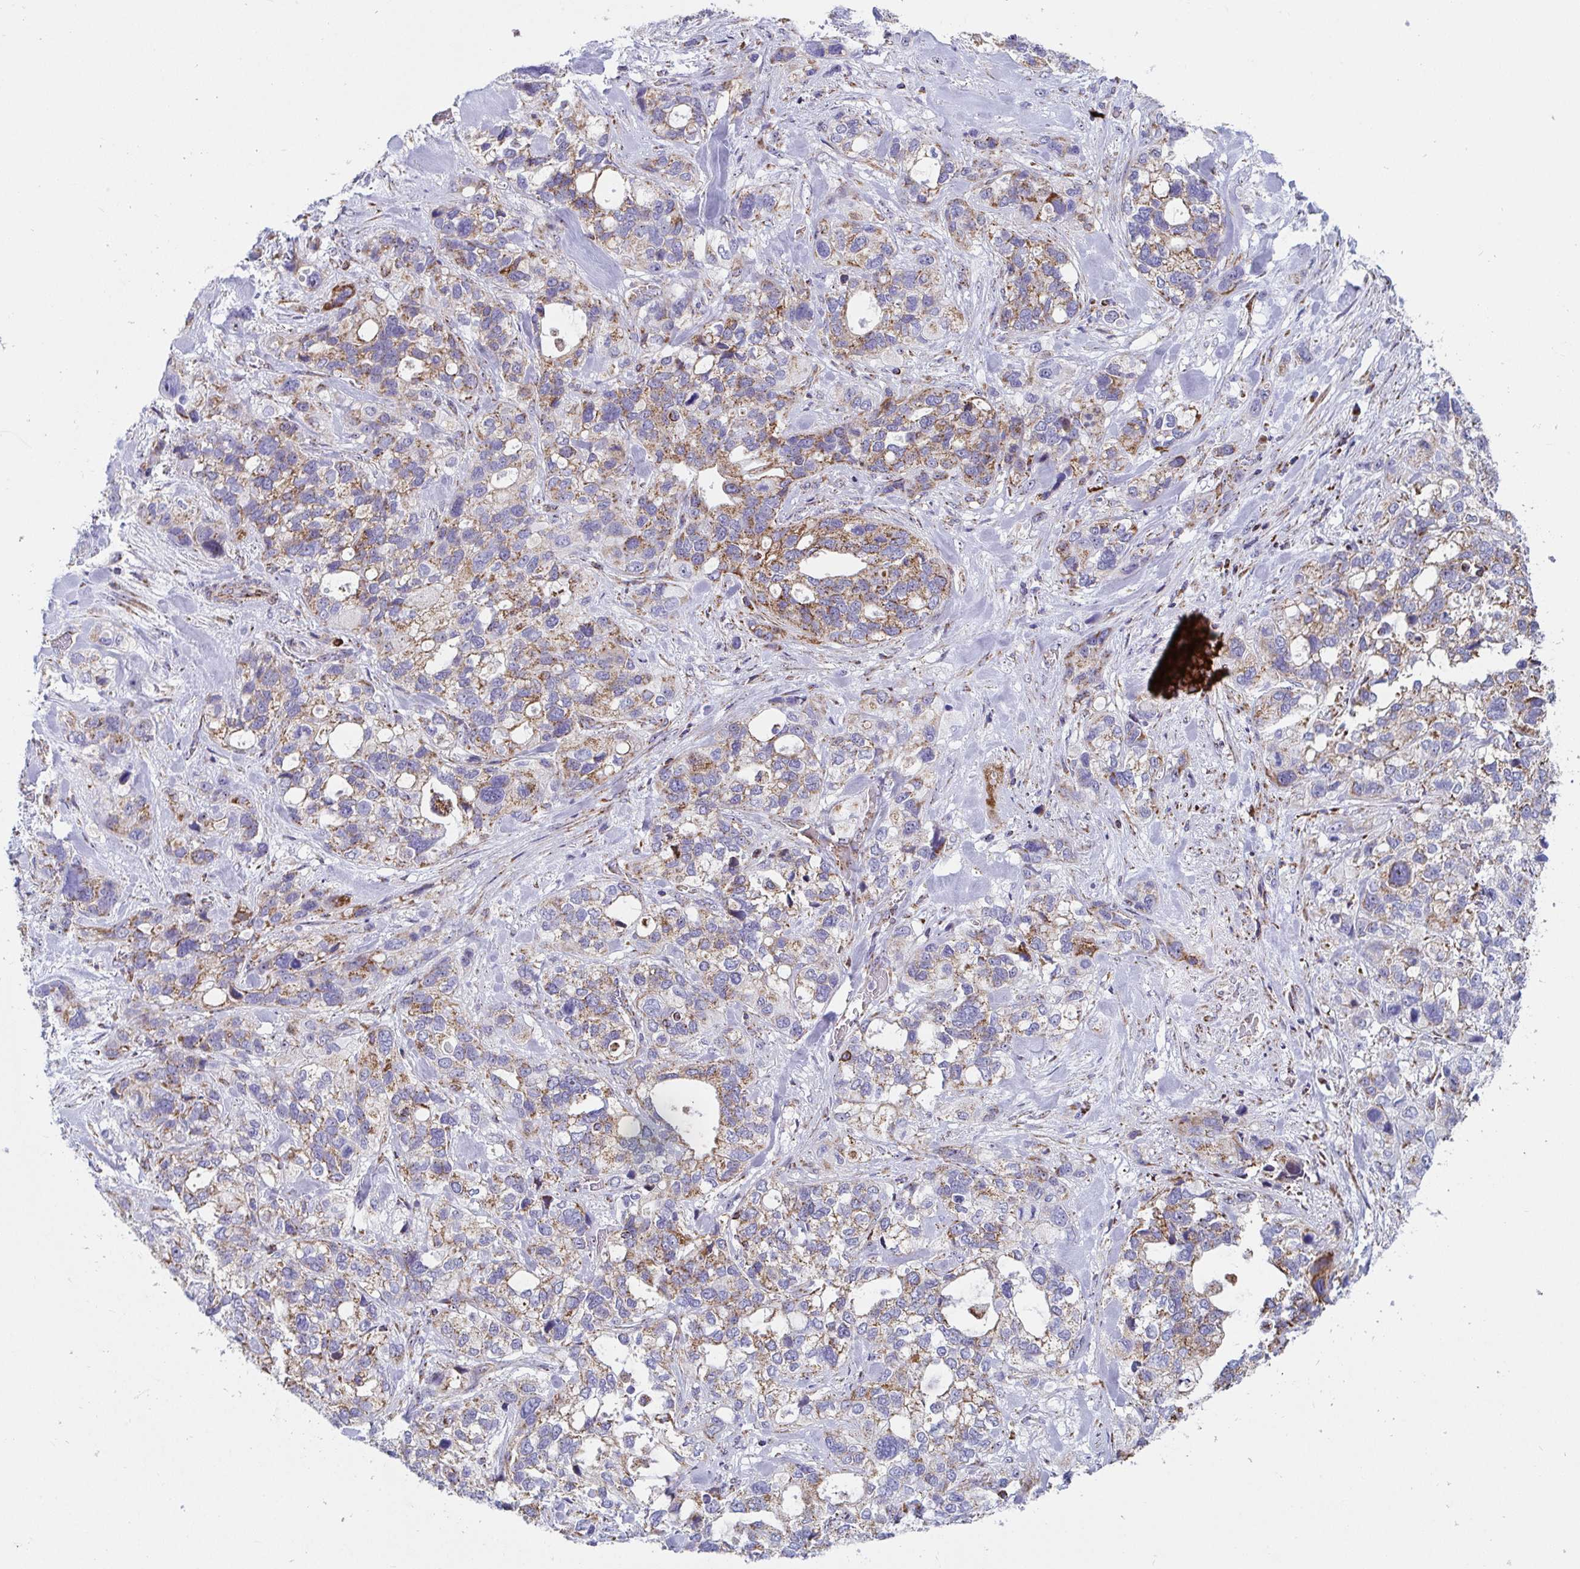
{"staining": {"intensity": "moderate", "quantity": "25%-75%", "location": "cytoplasmic/membranous"}, "tissue": "stomach cancer", "cell_type": "Tumor cells", "image_type": "cancer", "snomed": [{"axis": "morphology", "description": "Adenocarcinoma, NOS"}, {"axis": "topography", "description": "Stomach, upper"}], "caption": "High-power microscopy captured an immunohistochemistry (IHC) photomicrograph of adenocarcinoma (stomach), revealing moderate cytoplasmic/membranous staining in about 25%-75% of tumor cells.", "gene": "ATP5MJ", "patient": {"sex": "female", "age": 81}}